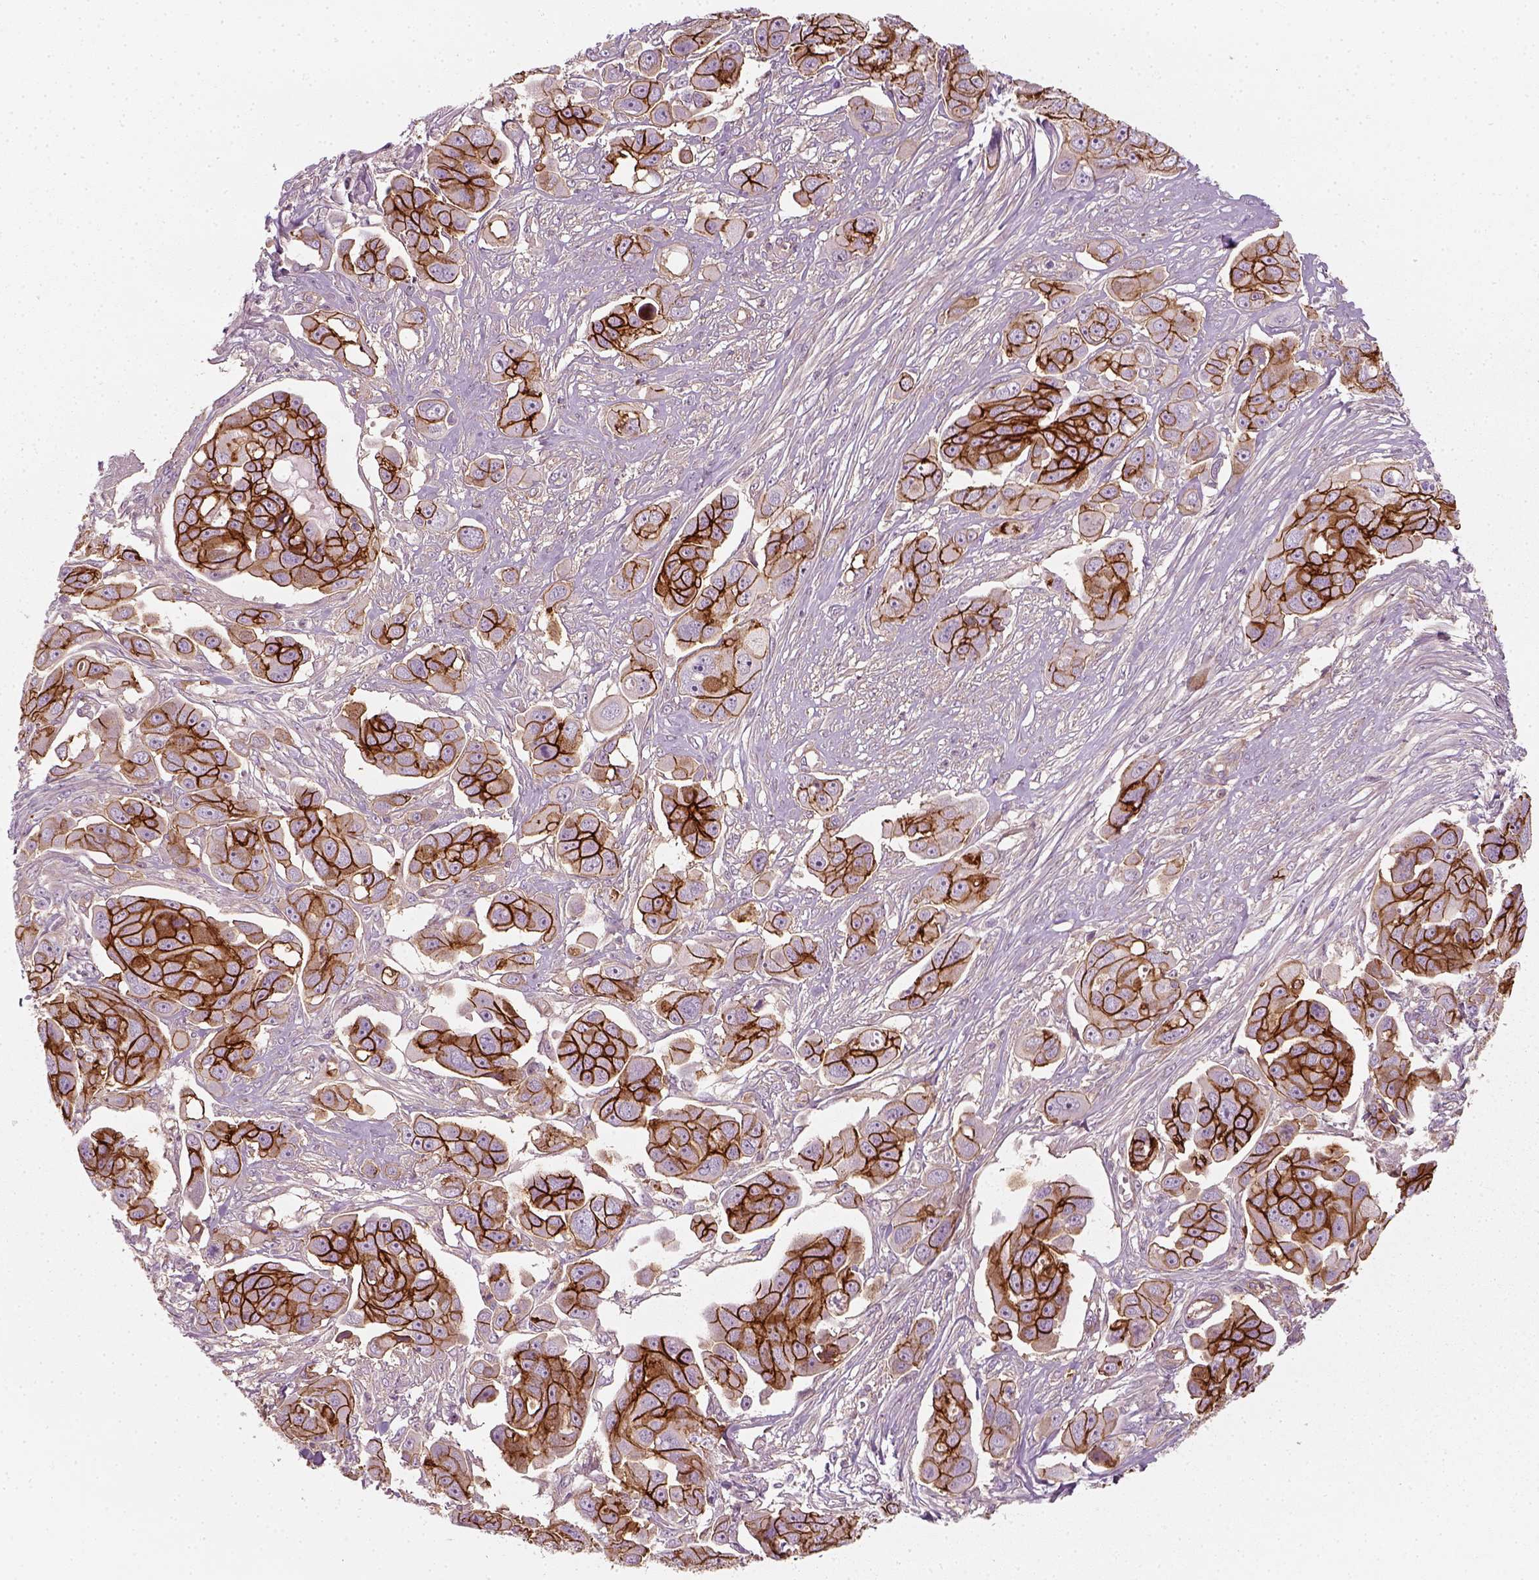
{"staining": {"intensity": "strong", "quantity": ">75%", "location": "cytoplasmic/membranous"}, "tissue": "ovarian cancer", "cell_type": "Tumor cells", "image_type": "cancer", "snomed": [{"axis": "morphology", "description": "Carcinoma, endometroid"}, {"axis": "topography", "description": "Ovary"}], "caption": "About >75% of tumor cells in human ovarian cancer show strong cytoplasmic/membranous protein expression as visualized by brown immunohistochemical staining.", "gene": "NPTN", "patient": {"sex": "female", "age": 70}}